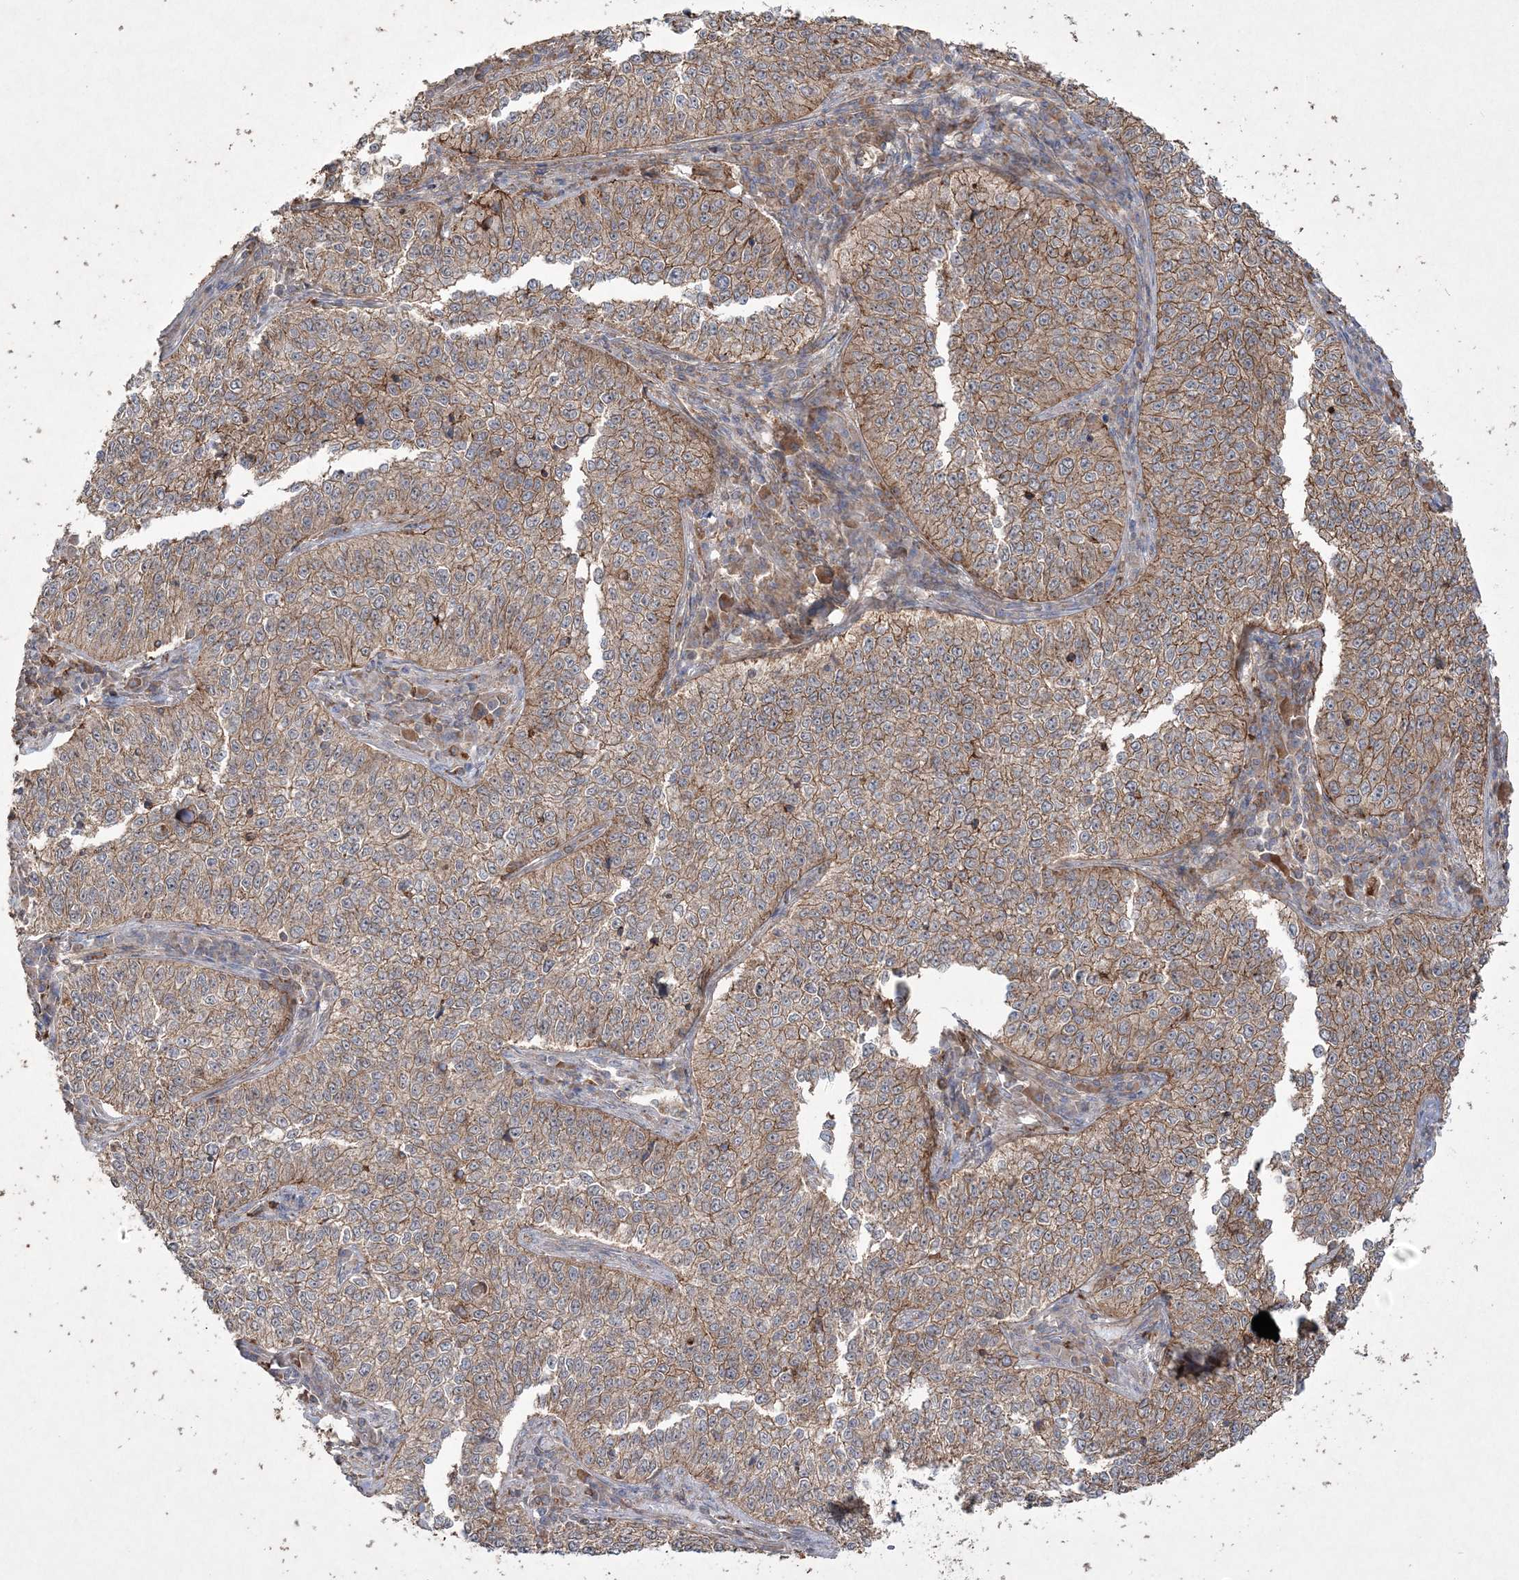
{"staining": {"intensity": "moderate", "quantity": ">75%", "location": "cytoplasmic/membranous"}, "tissue": "cervical cancer", "cell_type": "Tumor cells", "image_type": "cancer", "snomed": [{"axis": "morphology", "description": "Squamous cell carcinoma, NOS"}, {"axis": "topography", "description": "Cervix"}], "caption": "Protein expression analysis of cervical cancer exhibits moderate cytoplasmic/membranous expression in about >75% of tumor cells.", "gene": "TTC7A", "patient": {"sex": "female", "age": 35}}